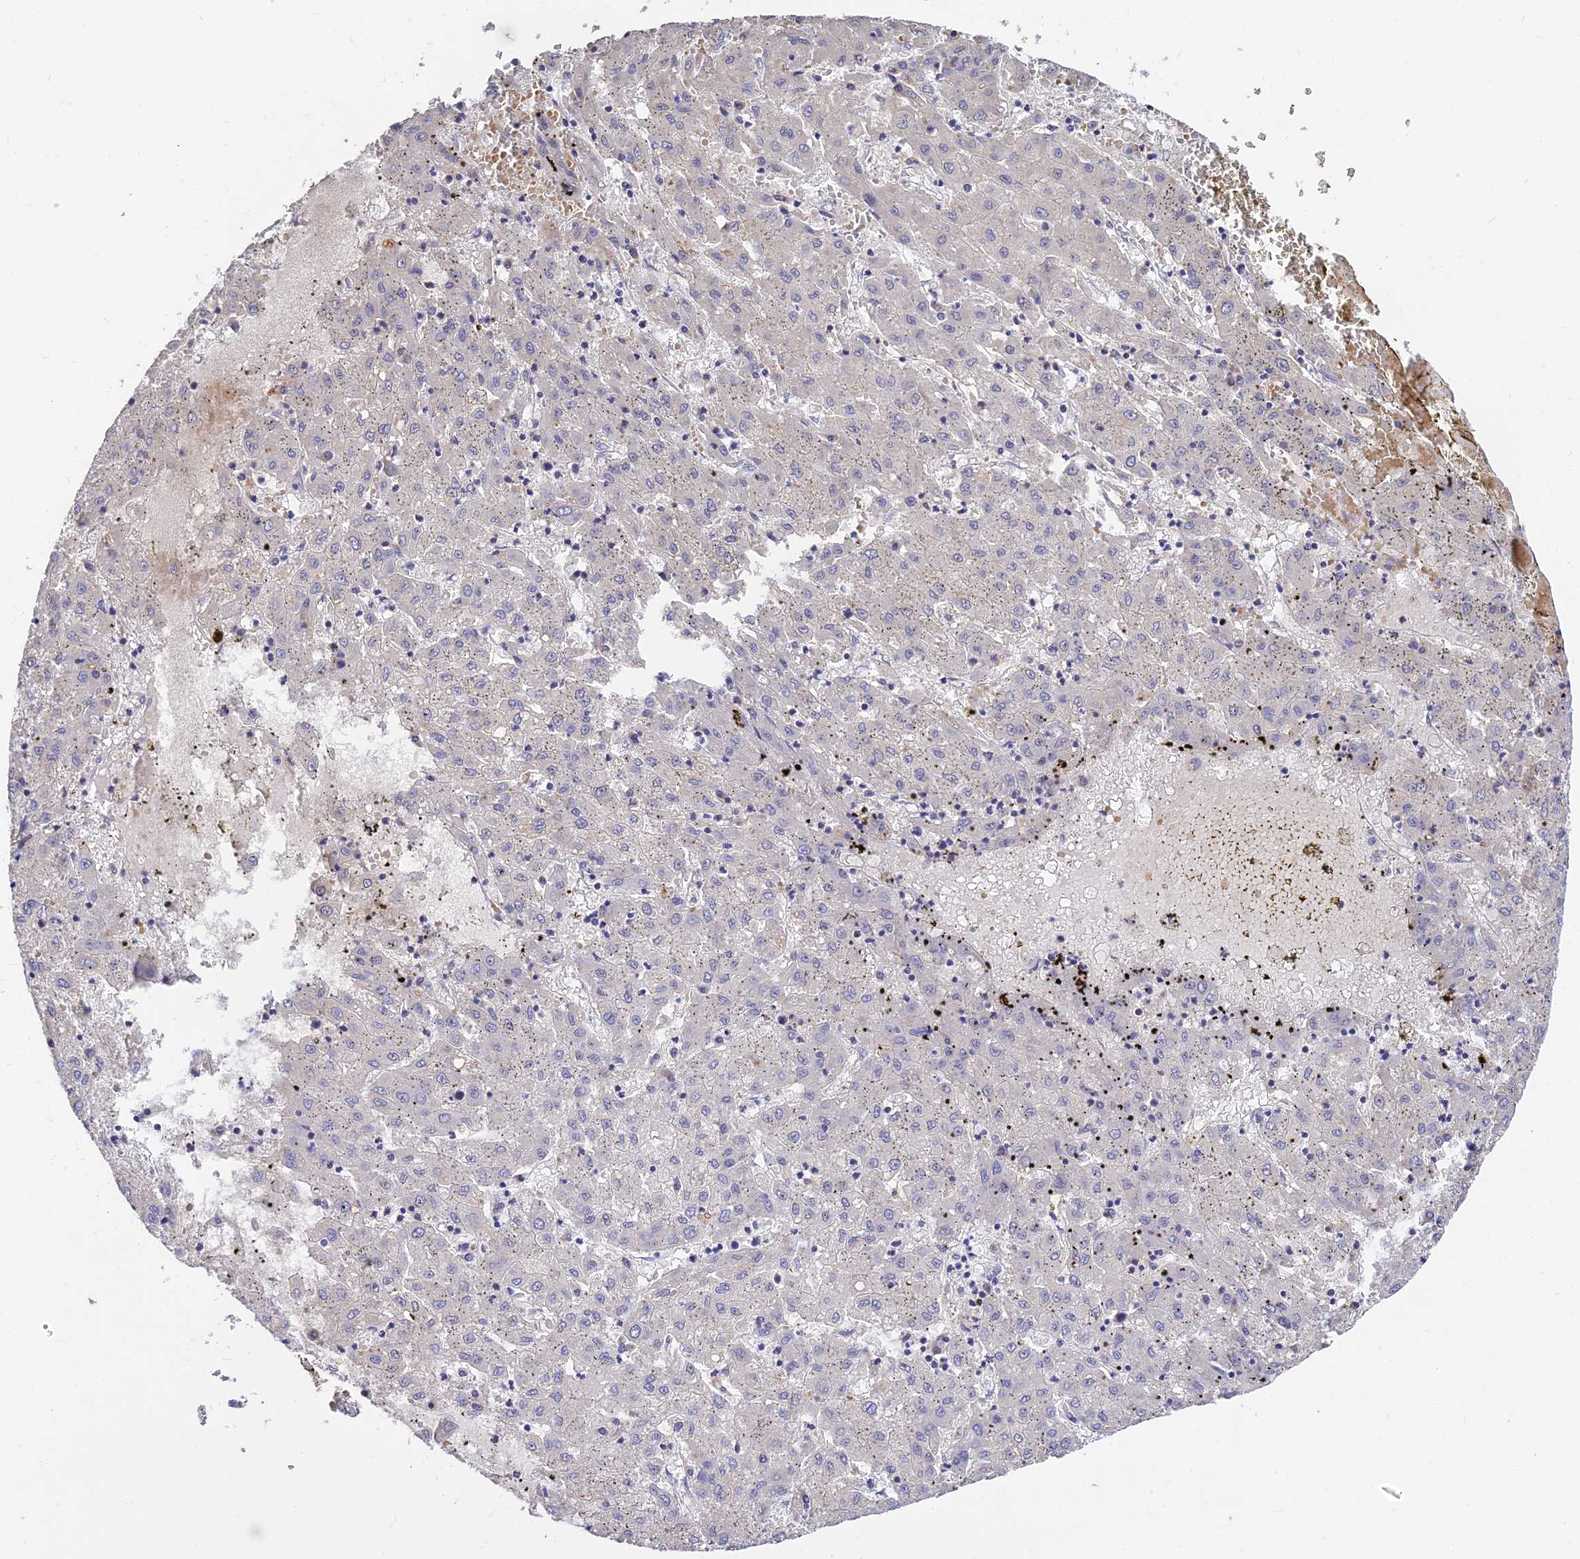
{"staining": {"intensity": "negative", "quantity": "none", "location": "none"}, "tissue": "liver cancer", "cell_type": "Tumor cells", "image_type": "cancer", "snomed": [{"axis": "morphology", "description": "Carcinoma, Hepatocellular, NOS"}, {"axis": "topography", "description": "Liver"}], "caption": "The IHC micrograph has no significant staining in tumor cells of liver hepatocellular carcinoma tissue.", "gene": "ARL8B", "patient": {"sex": "male", "age": 72}}